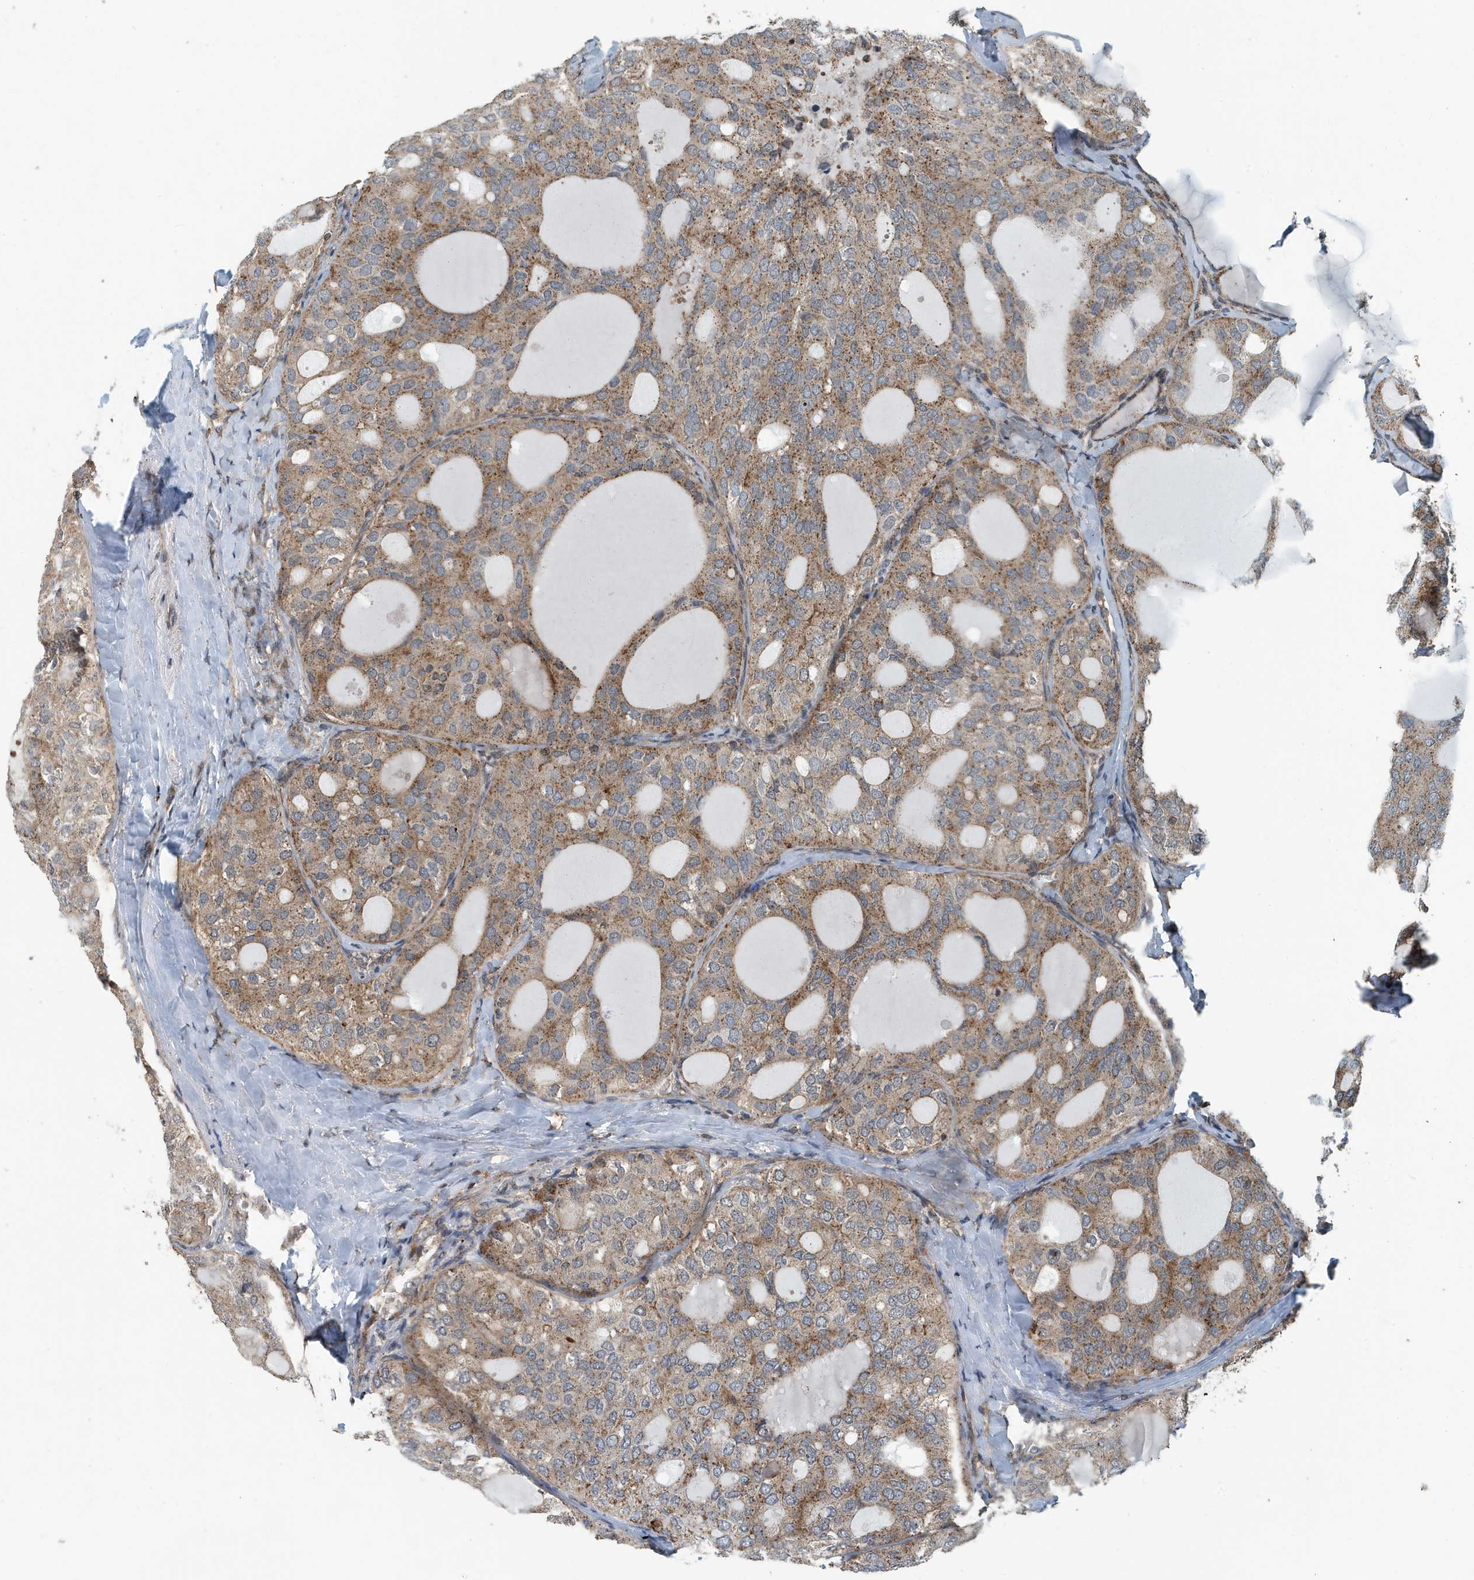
{"staining": {"intensity": "moderate", "quantity": ">75%", "location": "cytoplasmic/membranous"}, "tissue": "thyroid cancer", "cell_type": "Tumor cells", "image_type": "cancer", "snomed": [{"axis": "morphology", "description": "Follicular adenoma carcinoma, NOS"}, {"axis": "topography", "description": "Thyroid gland"}], "caption": "Moderate cytoplasmic/membranous staining is identified in about >75% of tumor cells in thyroid follicular adenoma carcinoma.", "gene": "KIF15", "patient": {"sex": "male", "age": 75}}